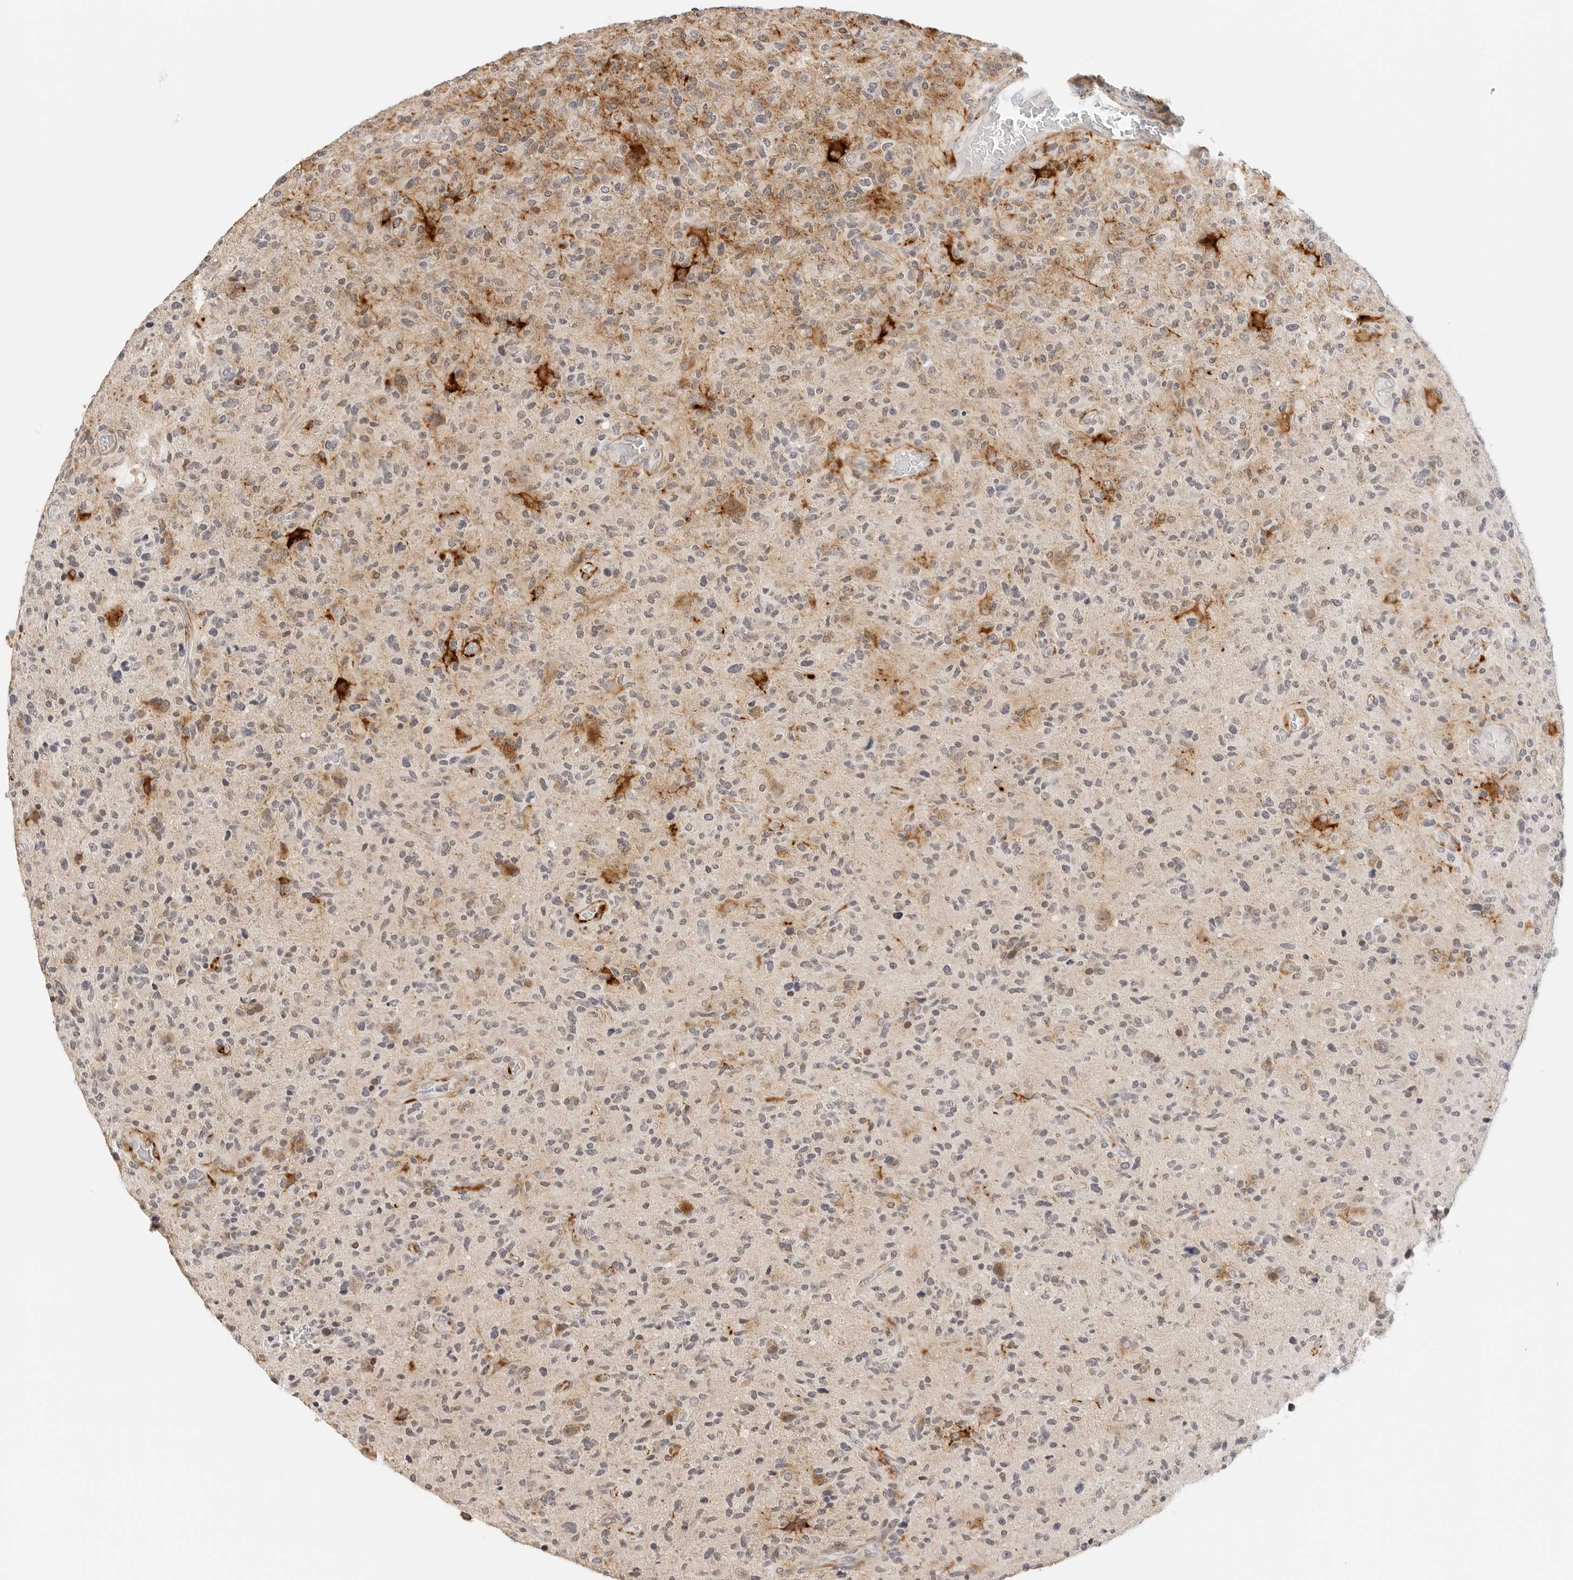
{"staining": {"intensity": "weak", "quantity": "25%-75%", "location": "cytoplasmic/membranous"}, "tissue": "glioma", "cell_type": "Tumor cells", "image_type": "cancer", "snomed": [{"axis": "morphology", "description": "Glioma, malignant, High grade"}, {"axis": "topography", "description": "Brain"}], "caption": "IHC (DAB (3,3'-diaminobenzidine)) staining of human malignant glioma (high-grade) displays weak cytoplasmic/membranous protein positivity in approximately 25%-75% of tumor cells.", "gene": "PCDH19", "patient": {"sex": "male", "age": 72}}